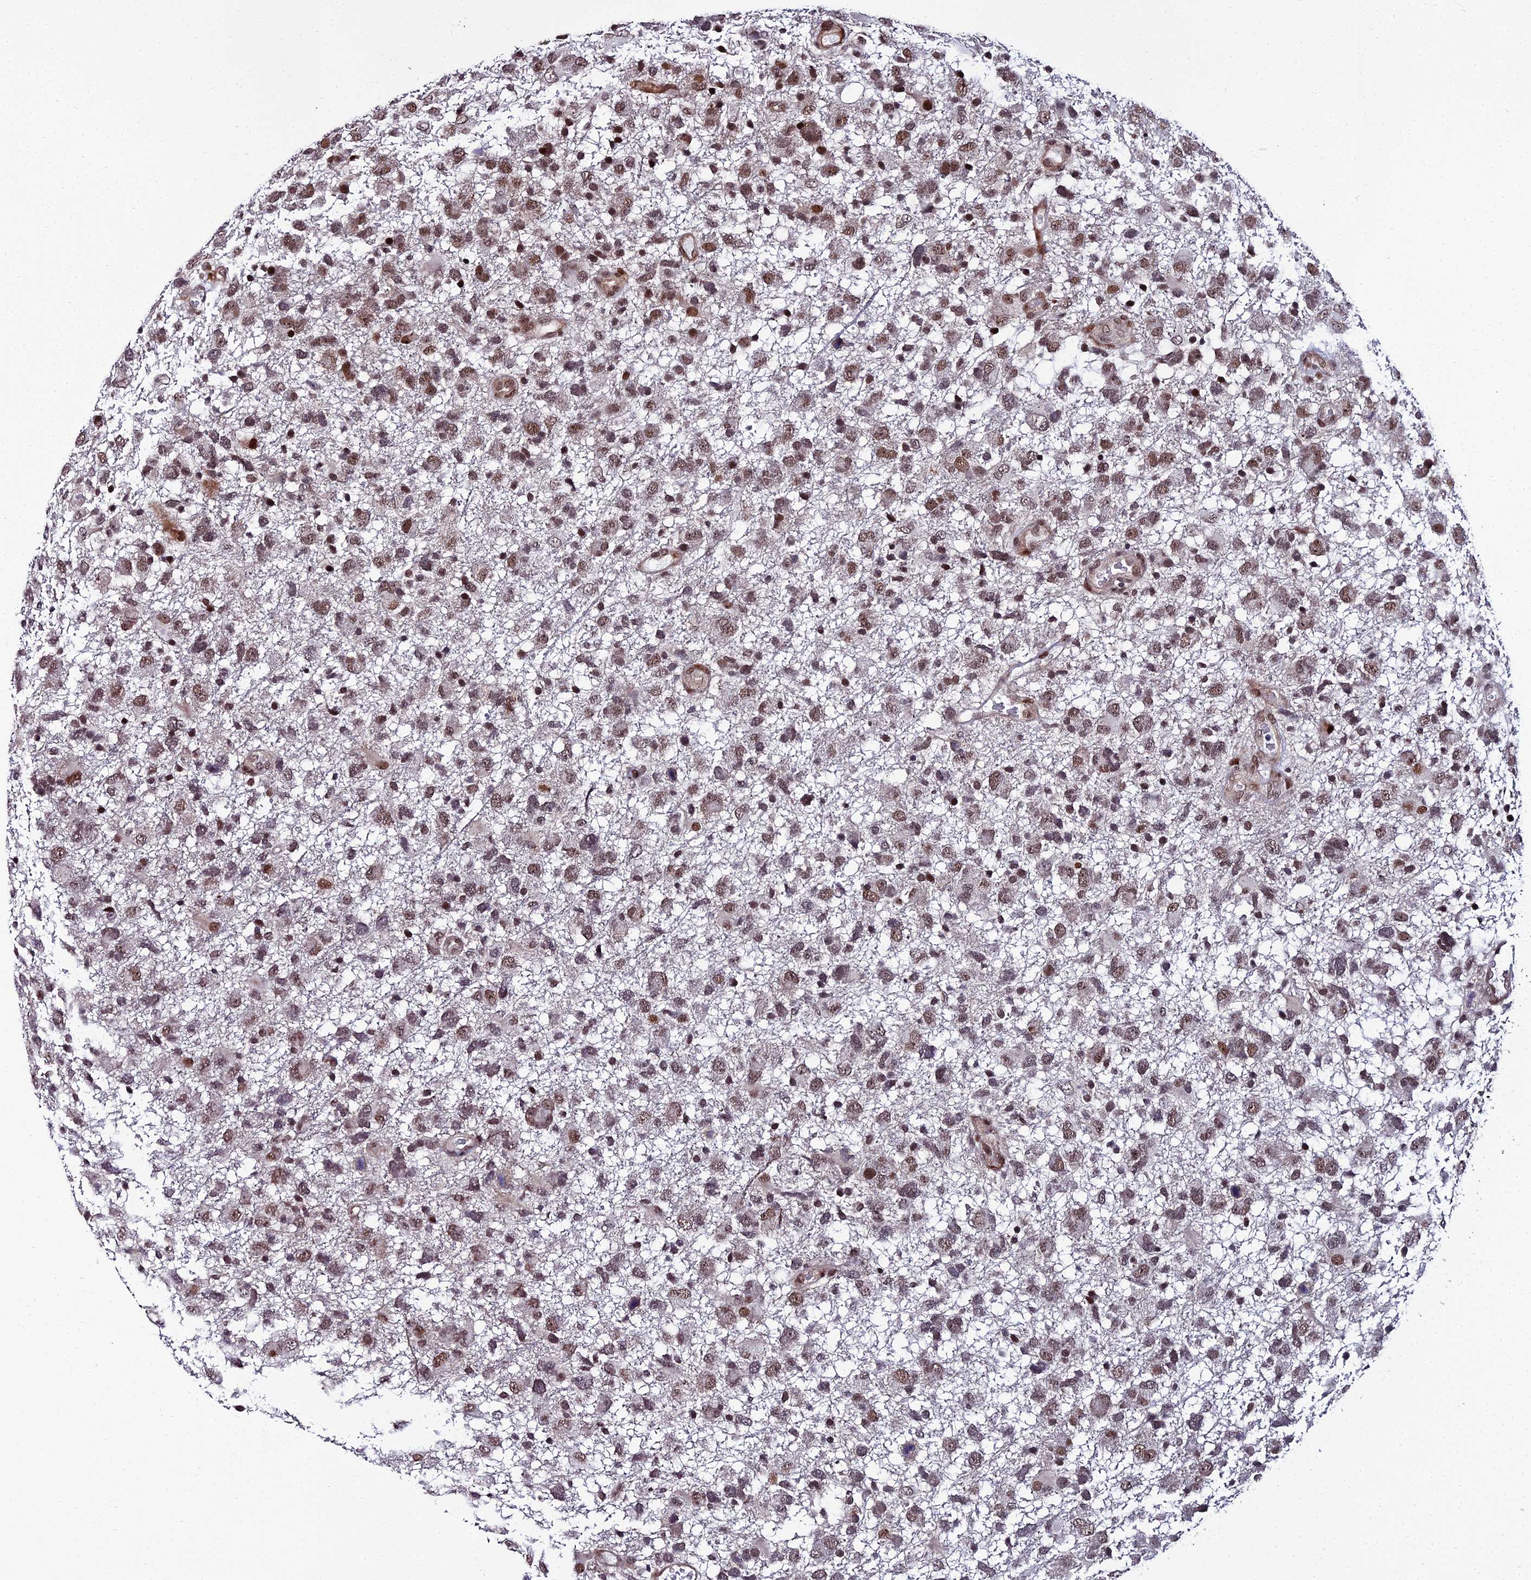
{"staining": {"intensity": "moderate", "quantity": ">75%", "location": "nuclear"}, "tissue": "glioma", "cell_type": "Tumor cells", "image_type": "cancer", "snomed": [{"axis": "morphology", "description": "Glioma, malignant, High grade"}, {"axis": "topography", "description": "Brain"}], "caption": "Tumor cells display medium levels of moderate nuclear staining in about >75% of cells in high-grade glioma (malignant).", "gene": "ZNF668", "patient": {"sex": "male", "age": 61}}